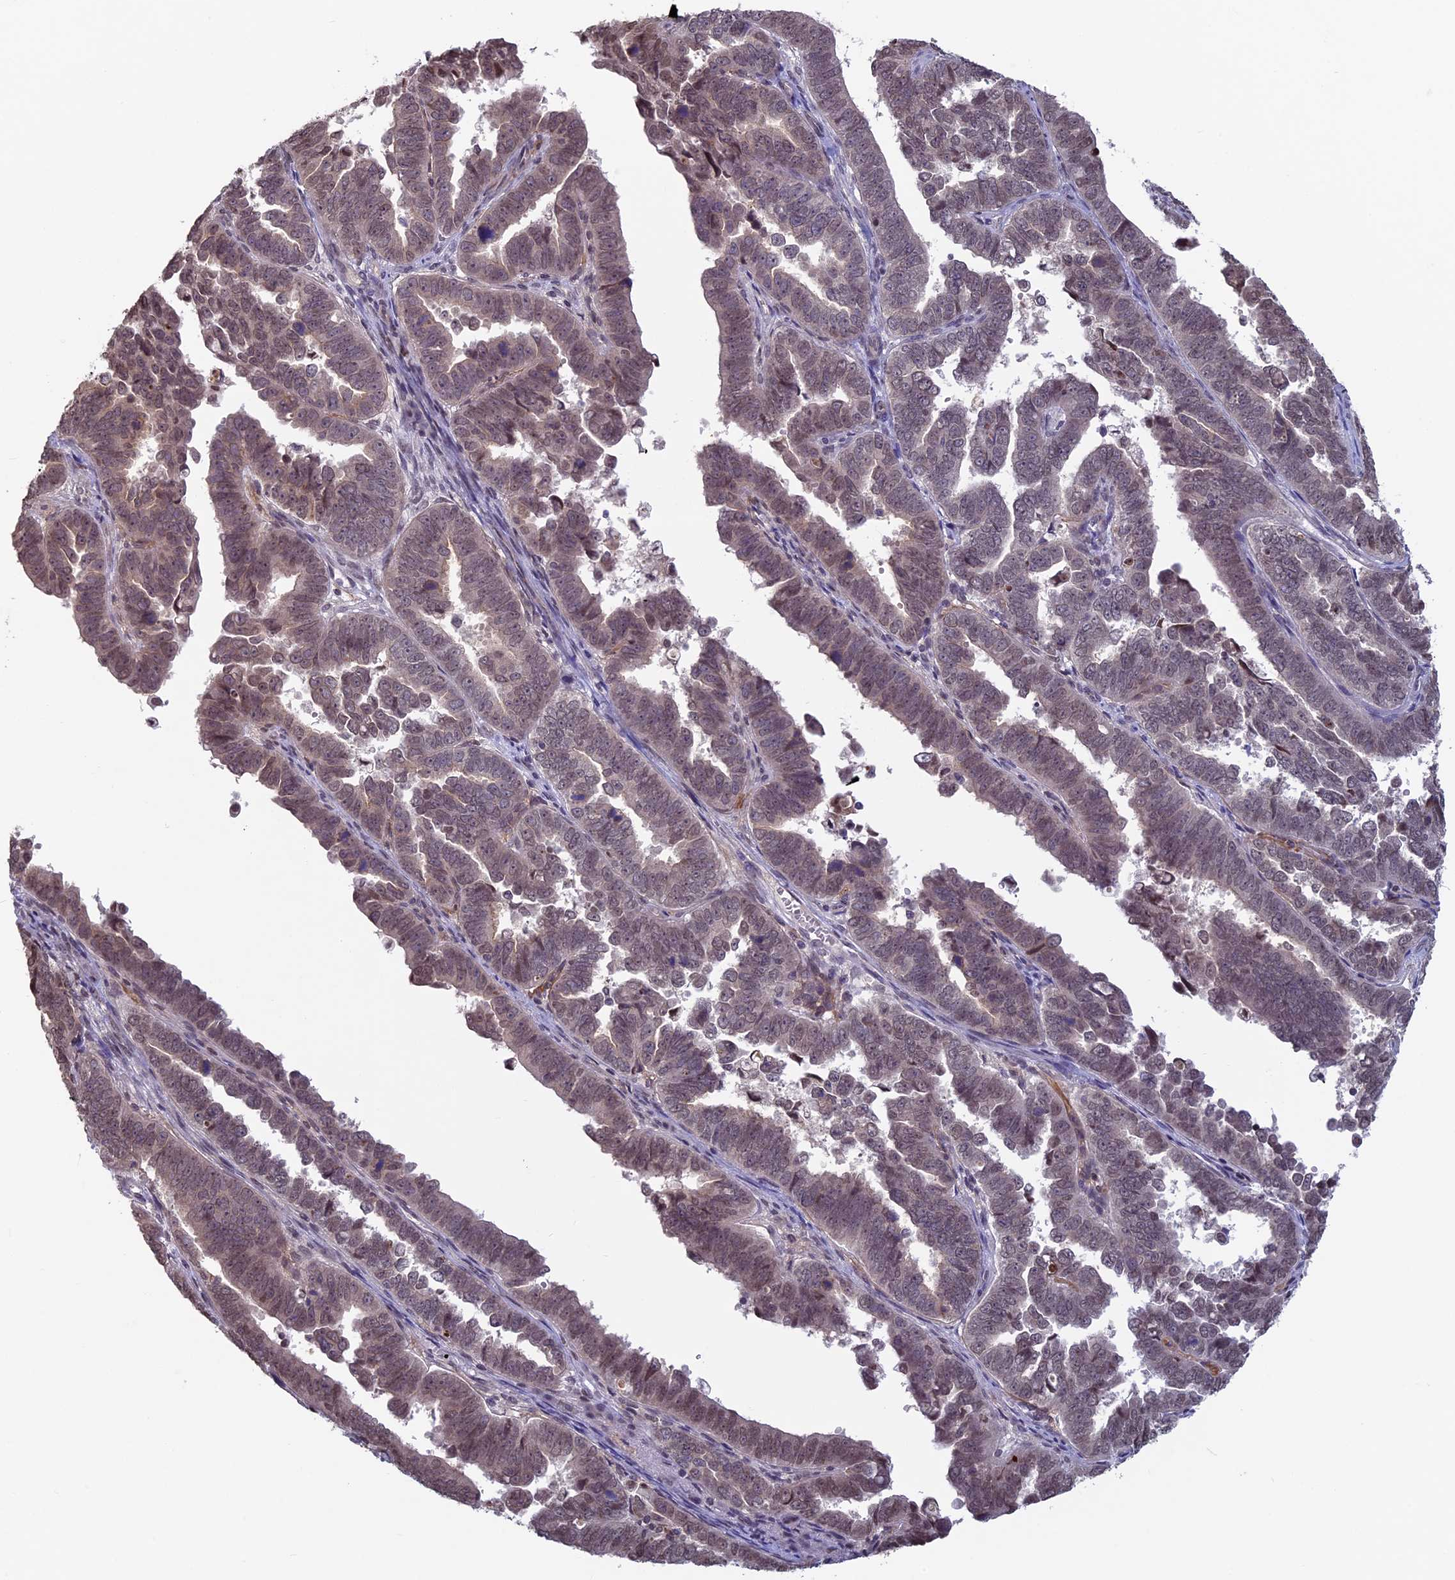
{"staining": {"intensity": "weak", "quantity": ">75%", "location": "nuclear"}, "tissue": "endometrial cancer", "cell_type": "Tumor cells", "image_type": "cancer", "snomed": [{"axis": "morphology", "description": "Adenocarcinoma, NOS"}, {"axis": "topography", "description": "Endometrium"}], "caption": "Endometrial cancer stained with a protein marker exhibits weak staining in tumor cells.", "gene": "SPIRE1", "patient": {"sex": "female", "age": 75}}